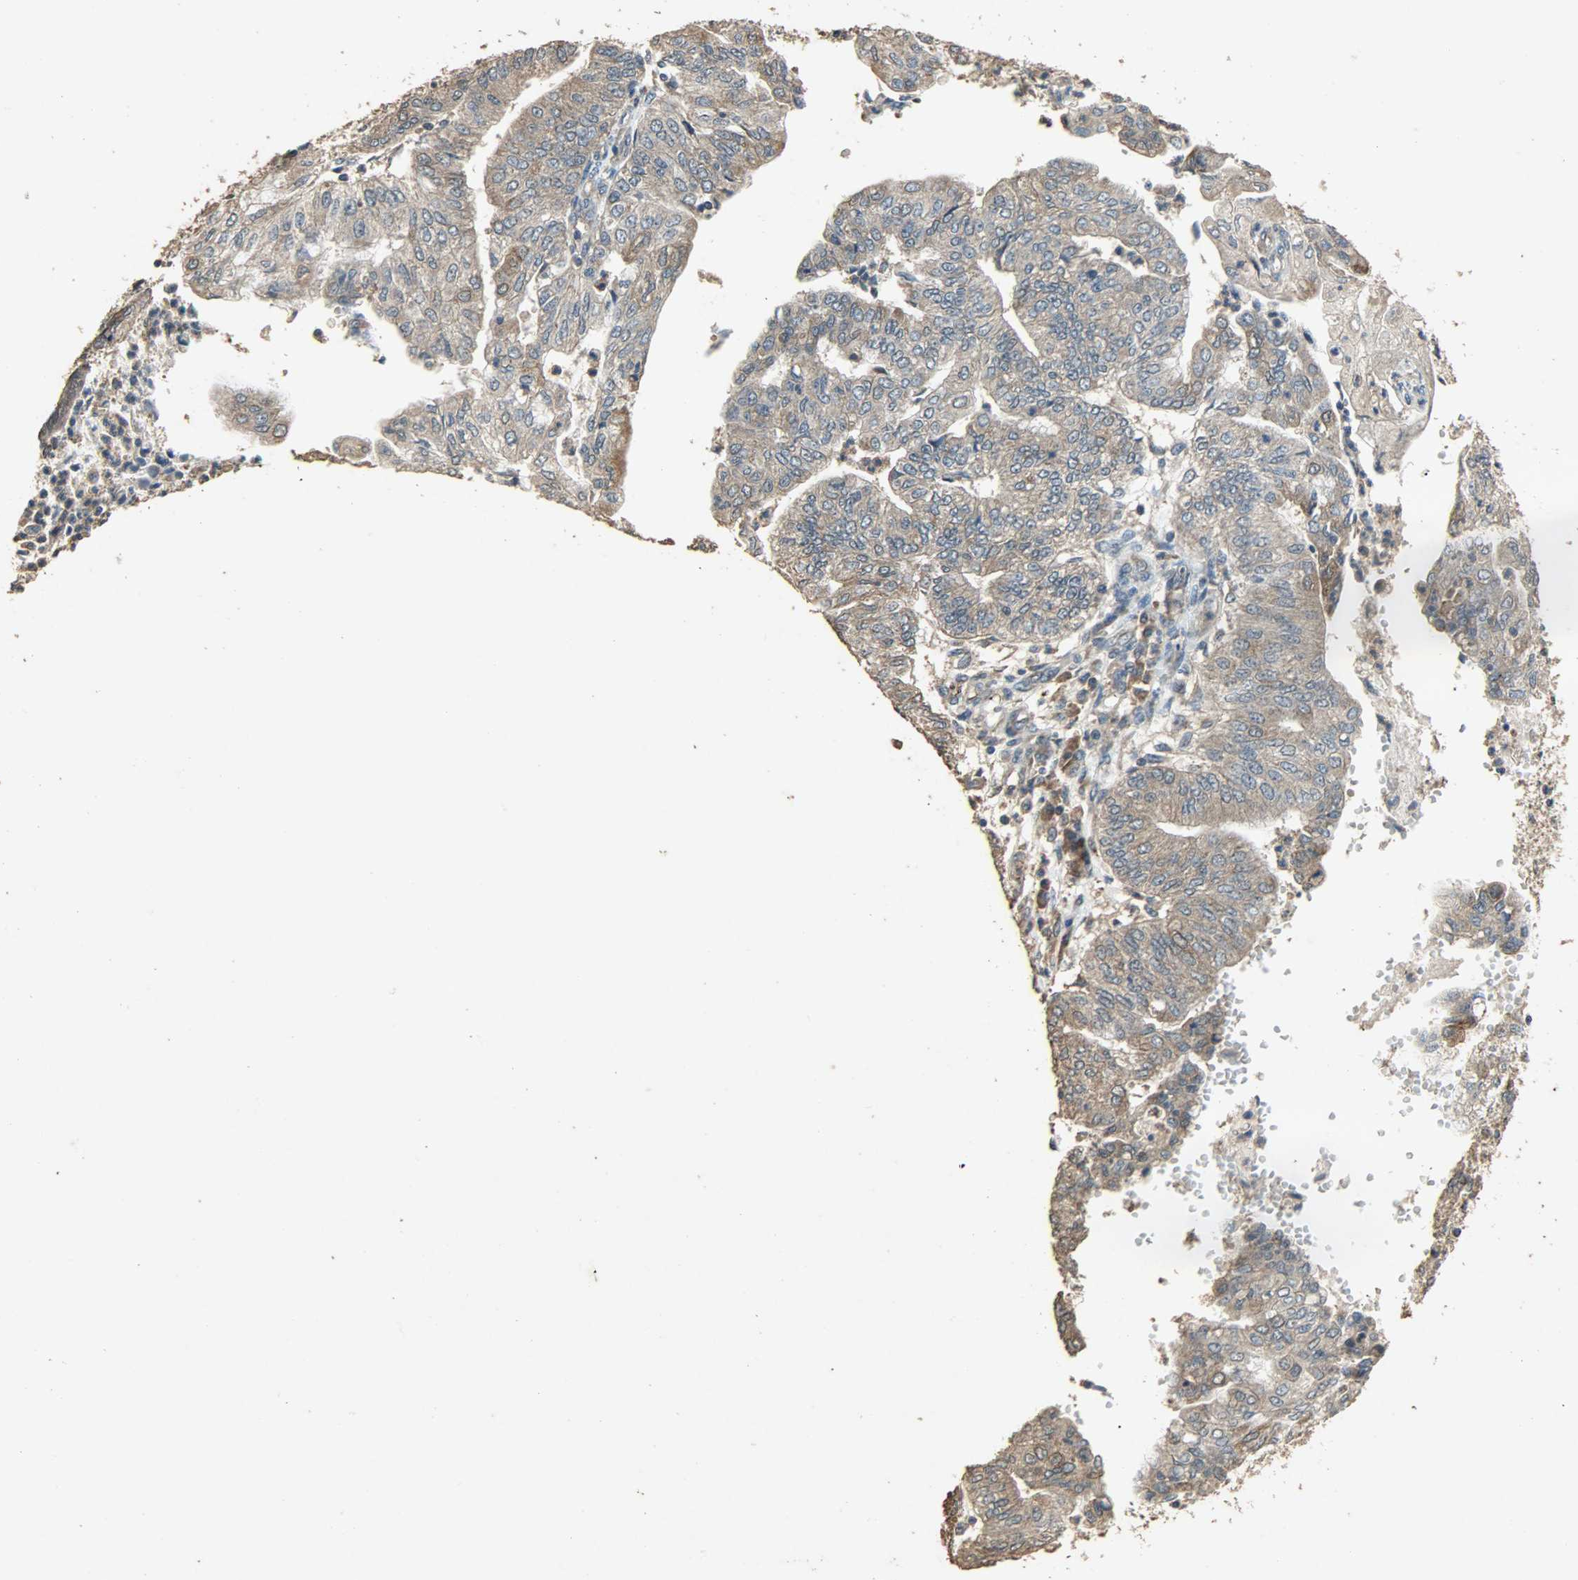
{"staining": {"intensity": "weak", "quantity": ">75%", "location": "cytoplasmic/membranous"}, "tissue": "endometrial cancer", "cell_type": "Tumor cells", "image_type": "cancer", "snomed": [{"axis": "morphology", "description": "Adenocarcinoma, NOS"}, {"axis": "topography", "description": "Endometrium"}], "caption": "A high-resolution photomicrograph shows IHC staining of endometrial cancer (adenocarcinoma), which reveals weak cytoplasmic/membranous positivity in approximately >75% of tumor cells.", "gene": "CDKN2C", "patient": {"sex": "female", "age": 59}}